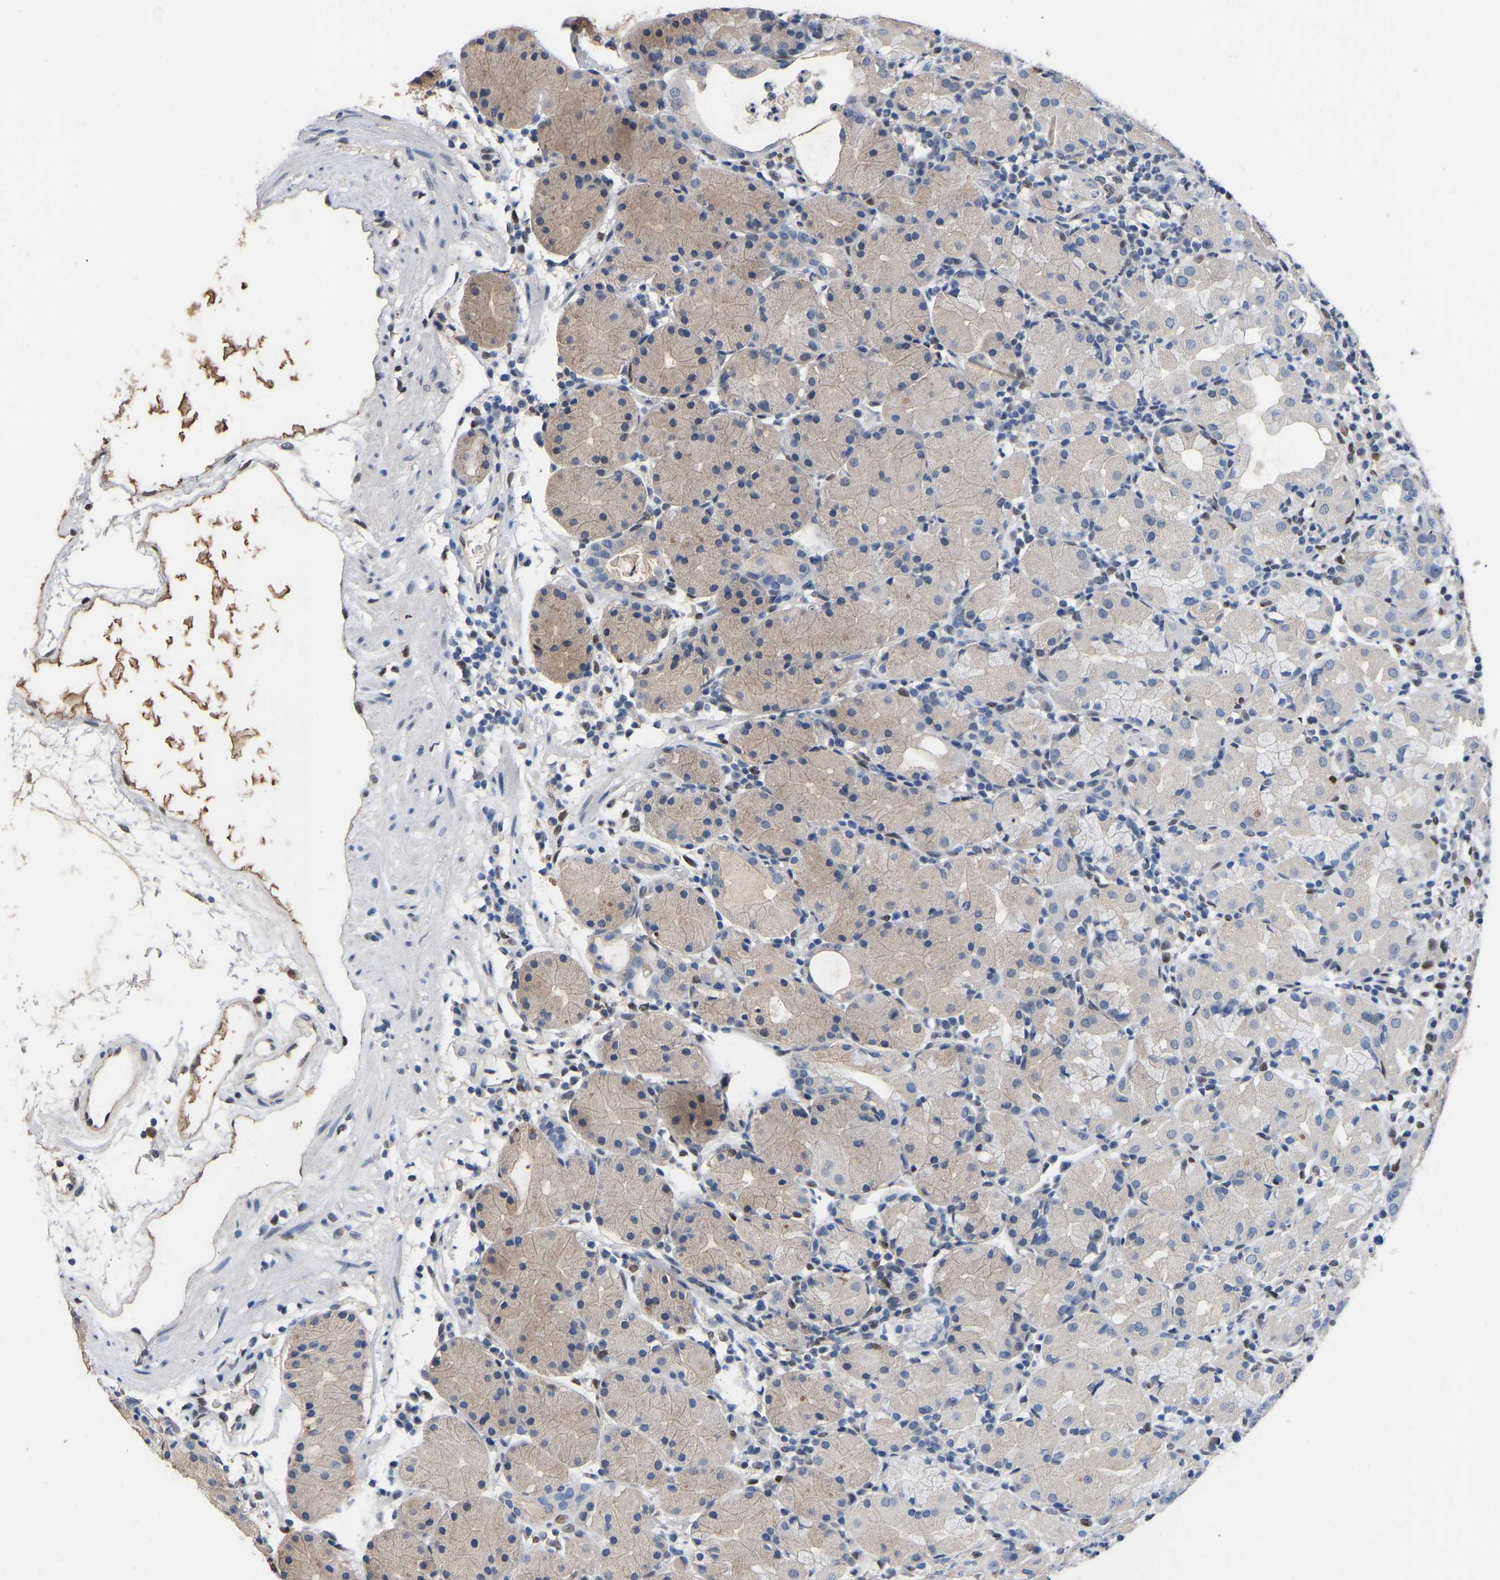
{"staining": {"intensity": "weak", "quantity": "25%-75%", "location": "cytoplasmic/membranous"}, "tissue": "stomach", "cell_type": "Glandular cells", "image_type": "normal", "snomed": [{"axis": "morphology", "description": "Normal tissue, NOS"}, {"axis": "topography", "description": "Stomach"}, {"axis": "topography", "description": "Stomach, lower"}], "caption": "A brown stain labels weak cytoplasmic/membranous staining of a protein in glandular cells of benign human stomach.", "gene": "QKI", "patient": {"sex": "female", "age": 75}}